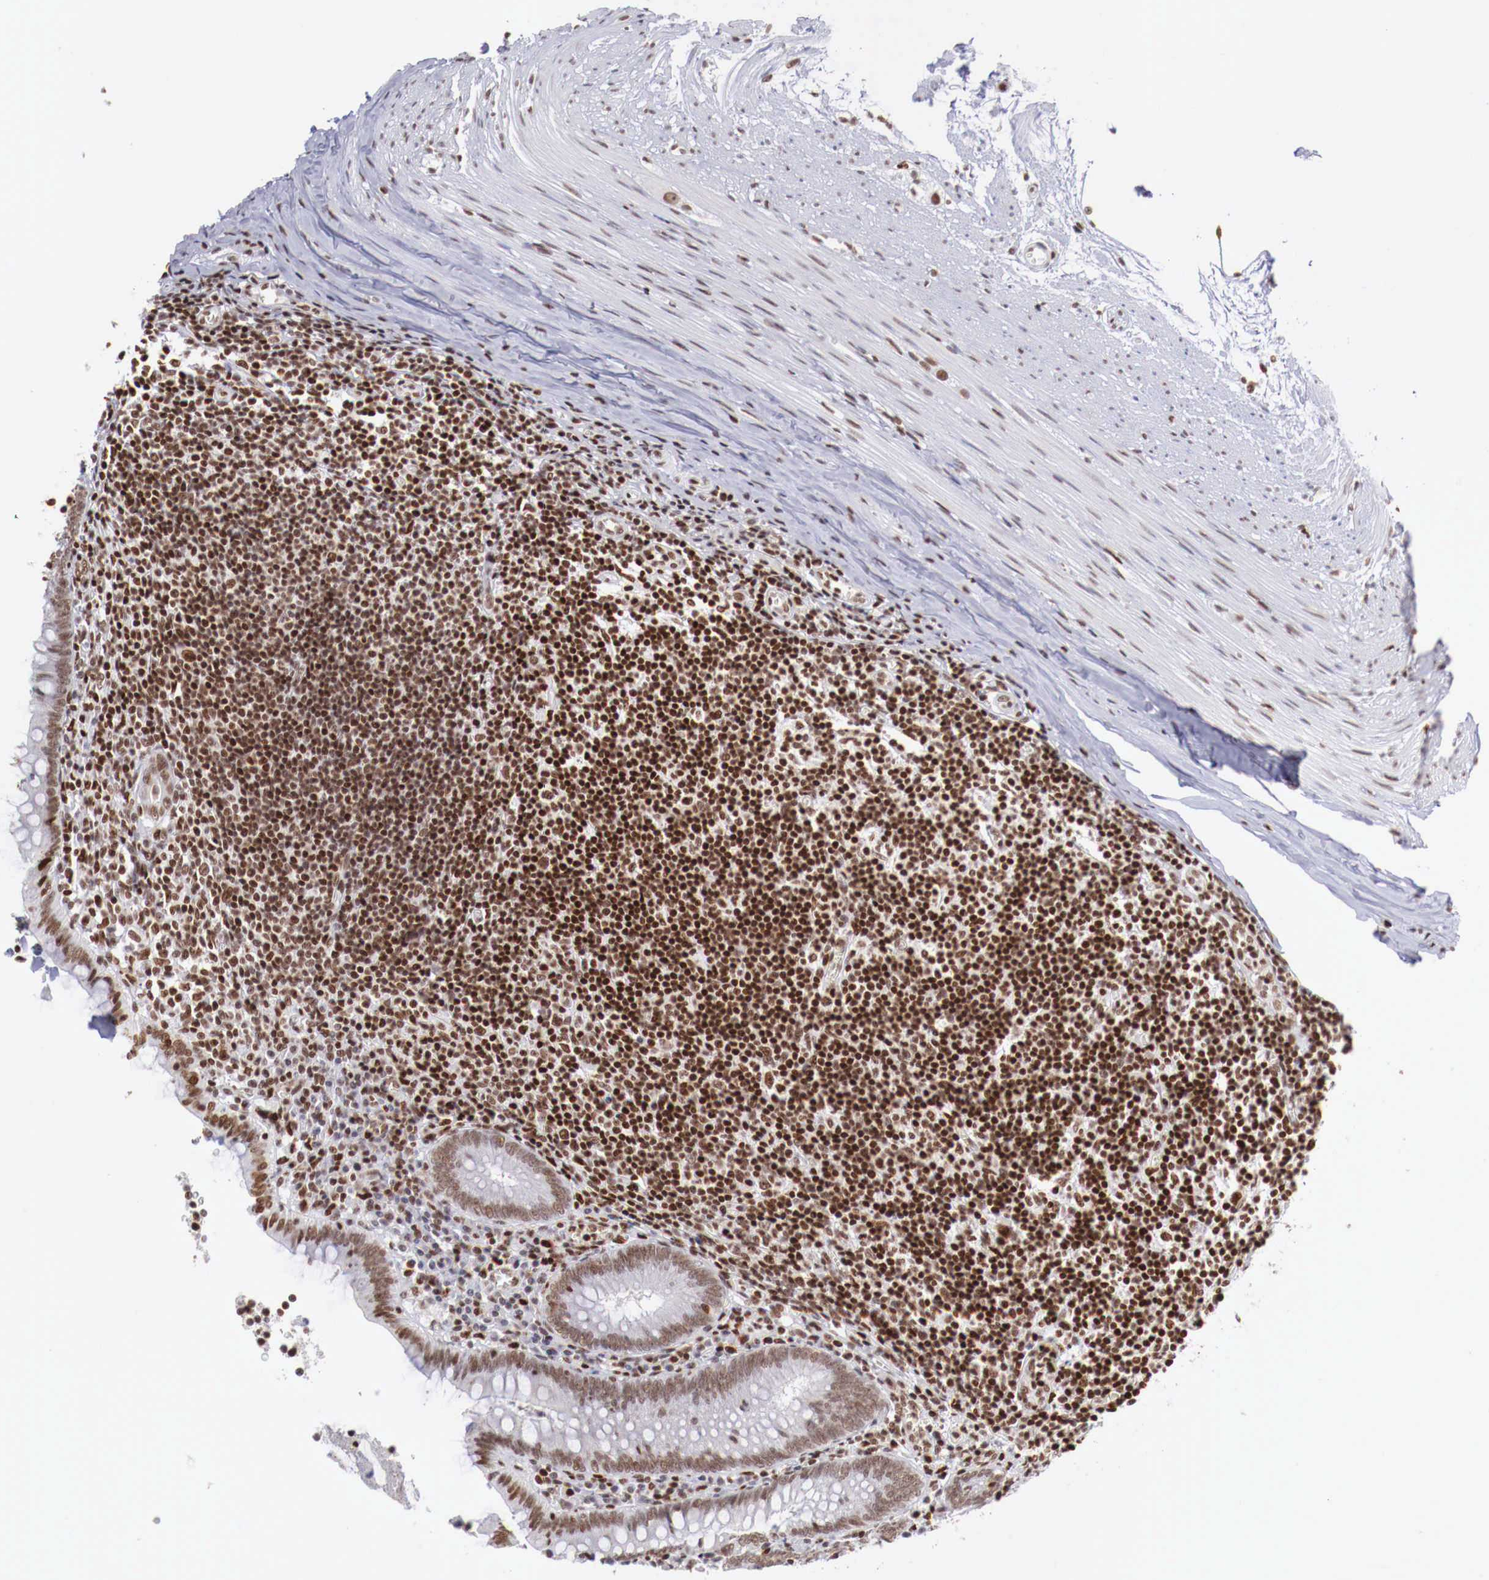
{"staining": {"intensity": "moderate", "quantity": ">75%", "location": "nuclear"}, "tissue": "appendix", "cell_type": "Glandular cells", "image_type": "normal", "snomed": [{"axis": "morphology", "description": "Normal tissue, NOS"}, {"axis": "topography", "description": "Appendix"}], "caption": "Moderate nuclear staining is identified in about >75% of glandular cells in normal appendix. (Brightfield microscopy of DAB IHC at high magnification).", "gene": "MAX", "patient": {"sex": "female", "age": 19}}